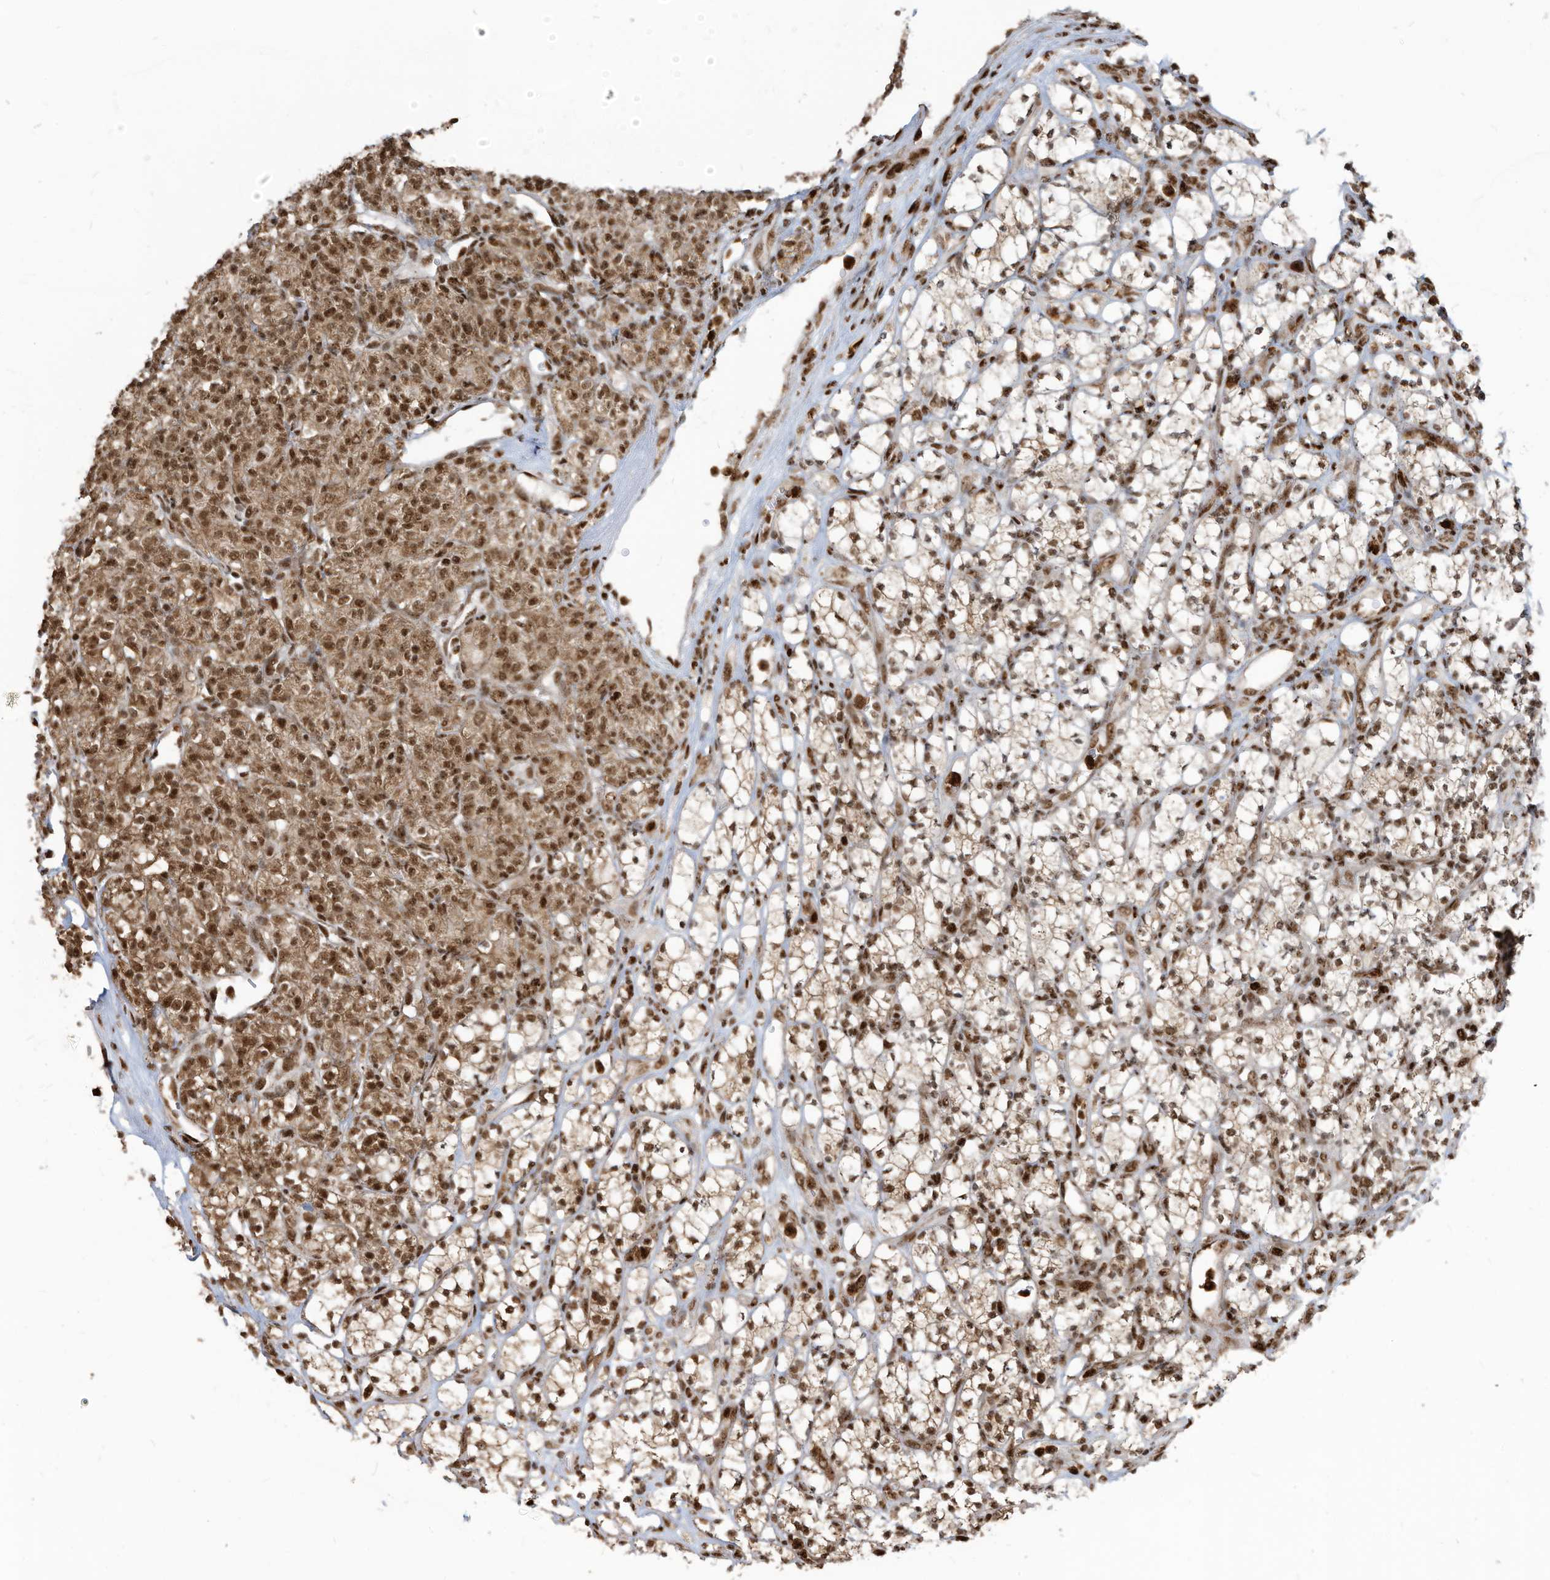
{"staining": {"intensity": "moderate", "quantity": ">75%", "location": "cytoplasmic/membranous,nuclear"}, "tissue": "renal cancer", "cell_type": "Tumor cells", "image_type": "cancer", "snomed": [{"axis": "morphology", "description": "Adenocarcinoma, NOS"}, {"axis": "topography", "description": "Kidney"}], "caption": "Tumor cells exhibit medium levels of moderate cytoplasmic/membranous and nuclear positivity in approximately >75% of cells in human renal adenocarcinoma.", "gene": "LBH", "patient": {"sex": "male", "age": 77}}